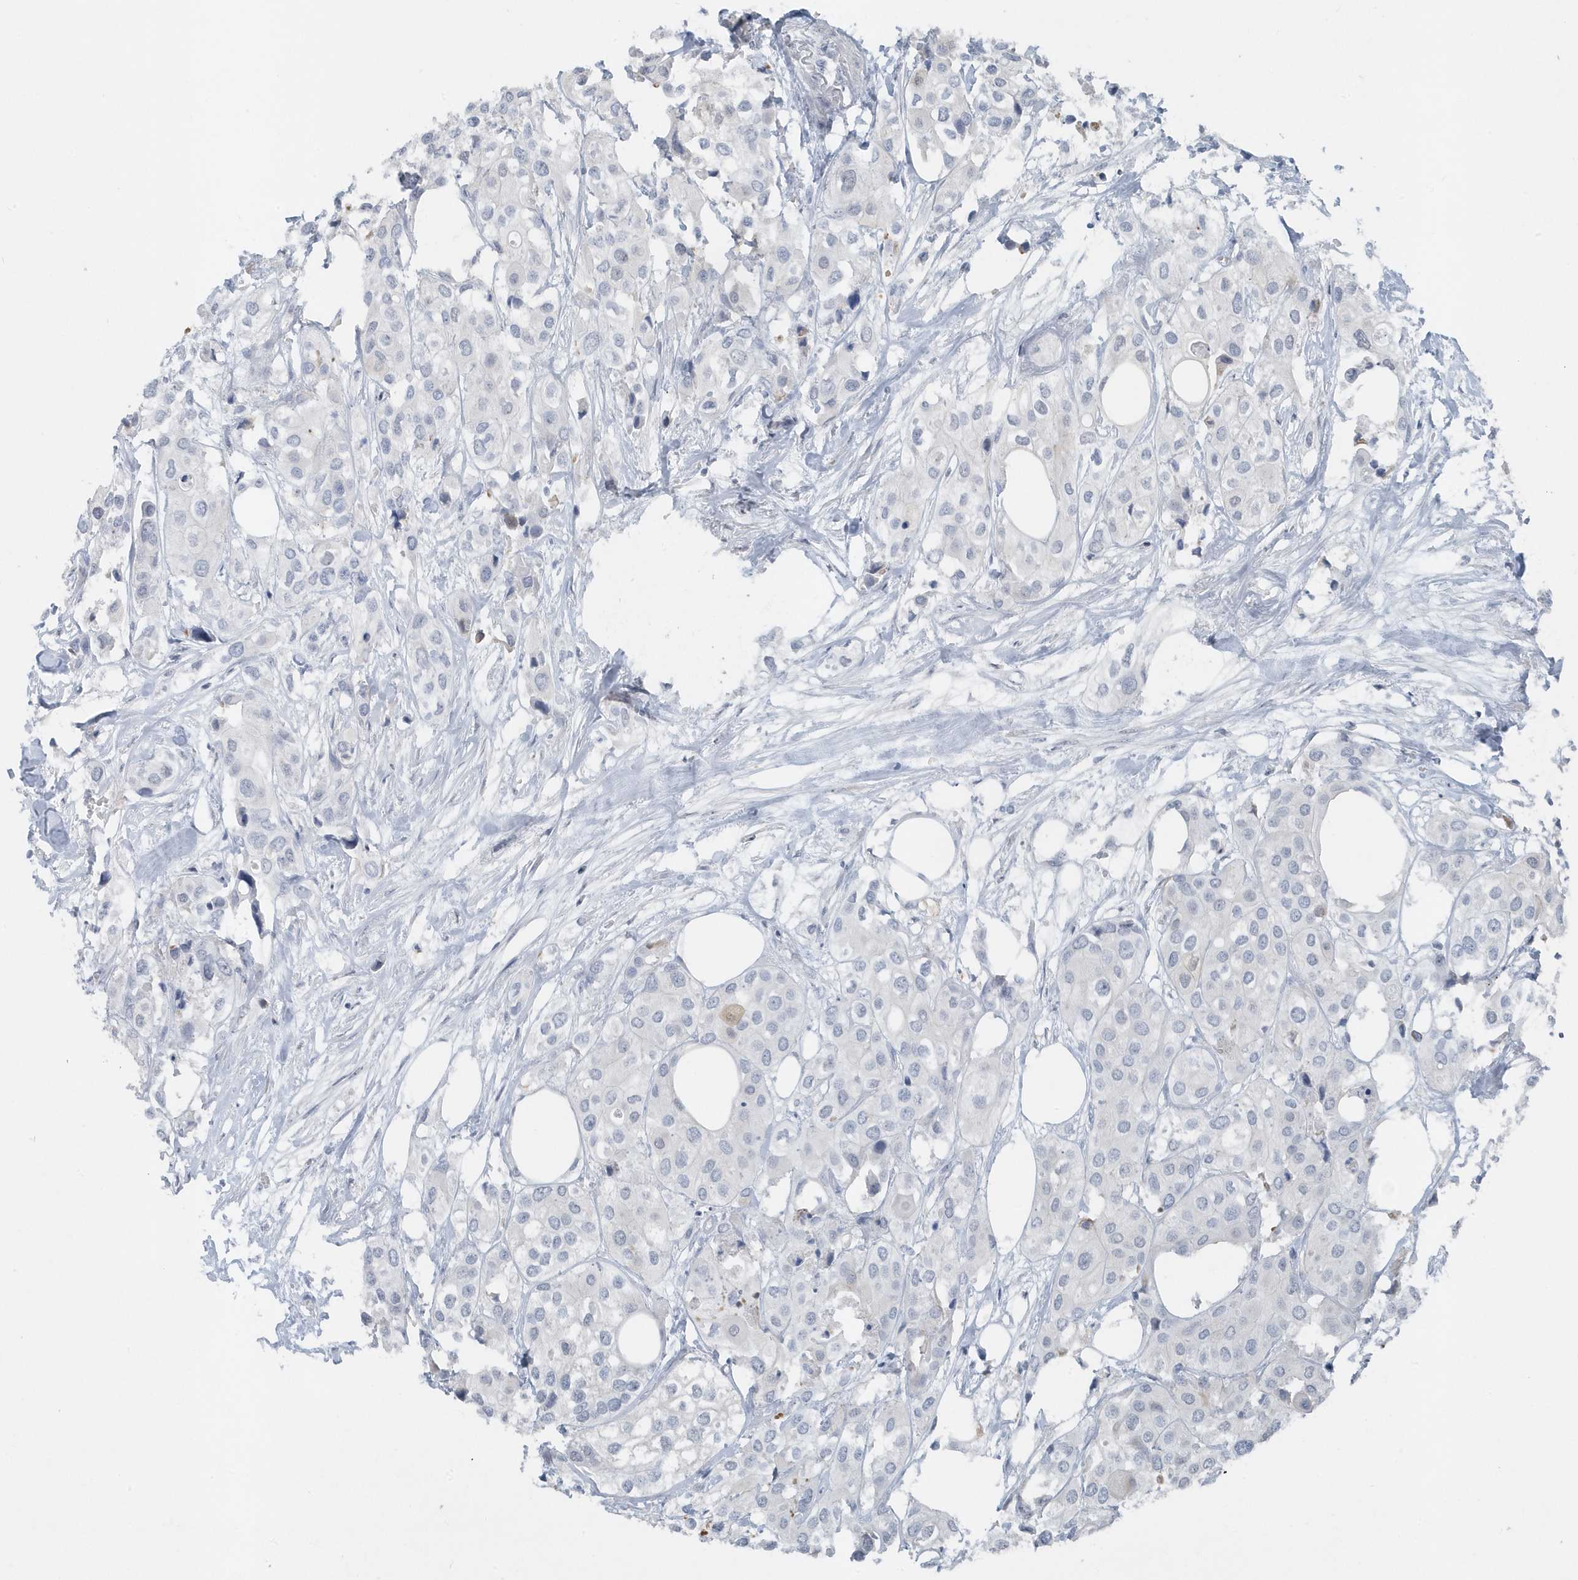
{"staining": {"intensity": "negative", "quantity": "none", "location": "none"}, "tissue": "urothelial cancer", "cell_type": "Tumor cells", "image_type": "cancer", "snomed": [{"axis": "morphology", "description": "Urothelial carcinoma, High grade"}, {"axis": "topography", "description": "Urinary bladder"}], "caption": "DAB immunohistochemical staining of human urothelial carcinoma (high-grade) reveals no significant staining in tumor cells.", "gene": "RPF2", "patient": {"sex": "male", "age": 64}}